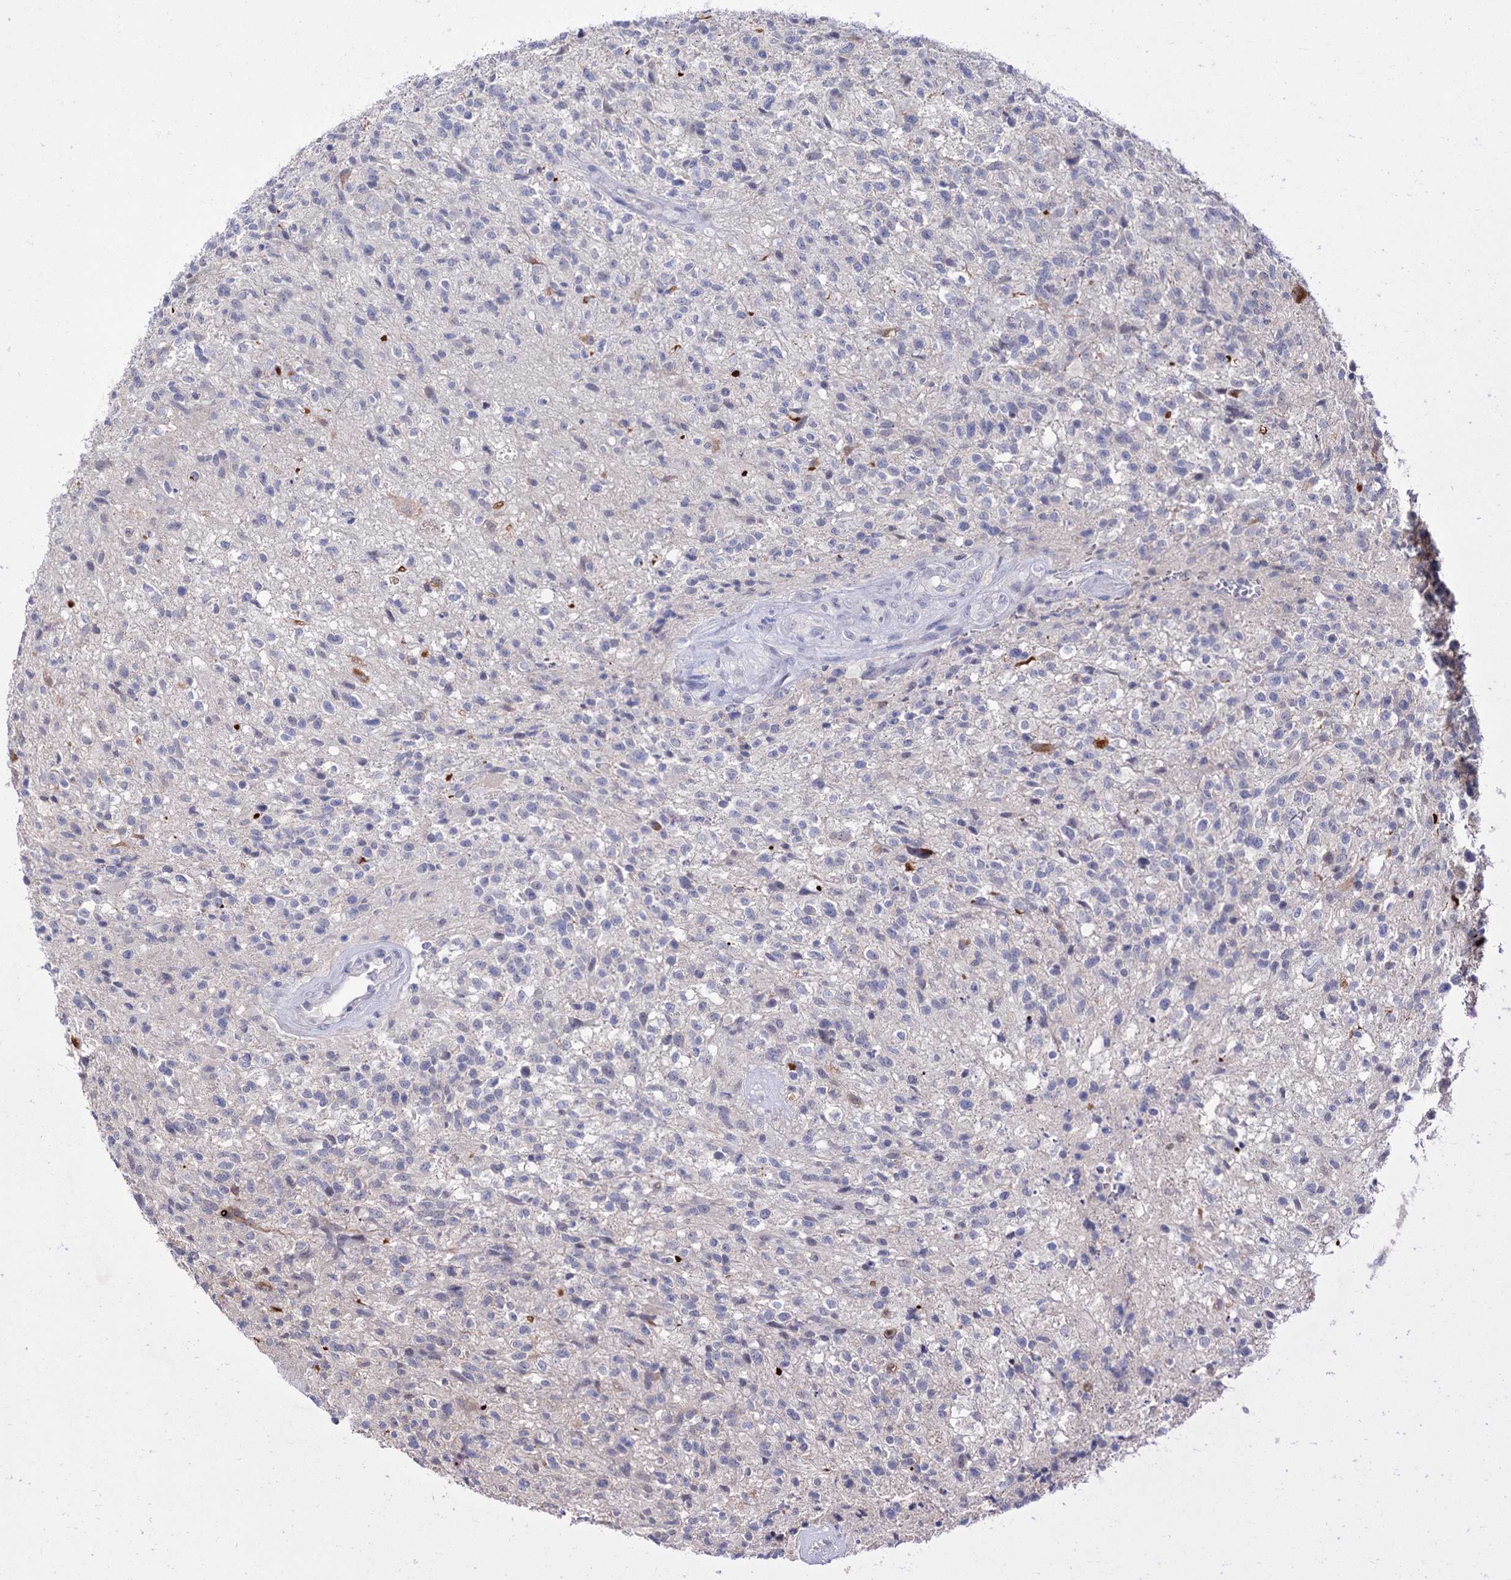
{"staining": {"intensity": "negative", "quantity": "none", "location": "none"}, "tissue": "glioma", "cell_type": "Tumor cells", "image_type": "cancer", "snomed": [{"axis": "morphology", "description": "Glioma, malignant, High grade"}, {"axis": "topography", "description": "Brain"}], "caption": "This is an IHC micrograph of human glioma. There is no staining in tumor cells.", "gene": "NEK10", "patient": {"sex": "male", "age": 56}}